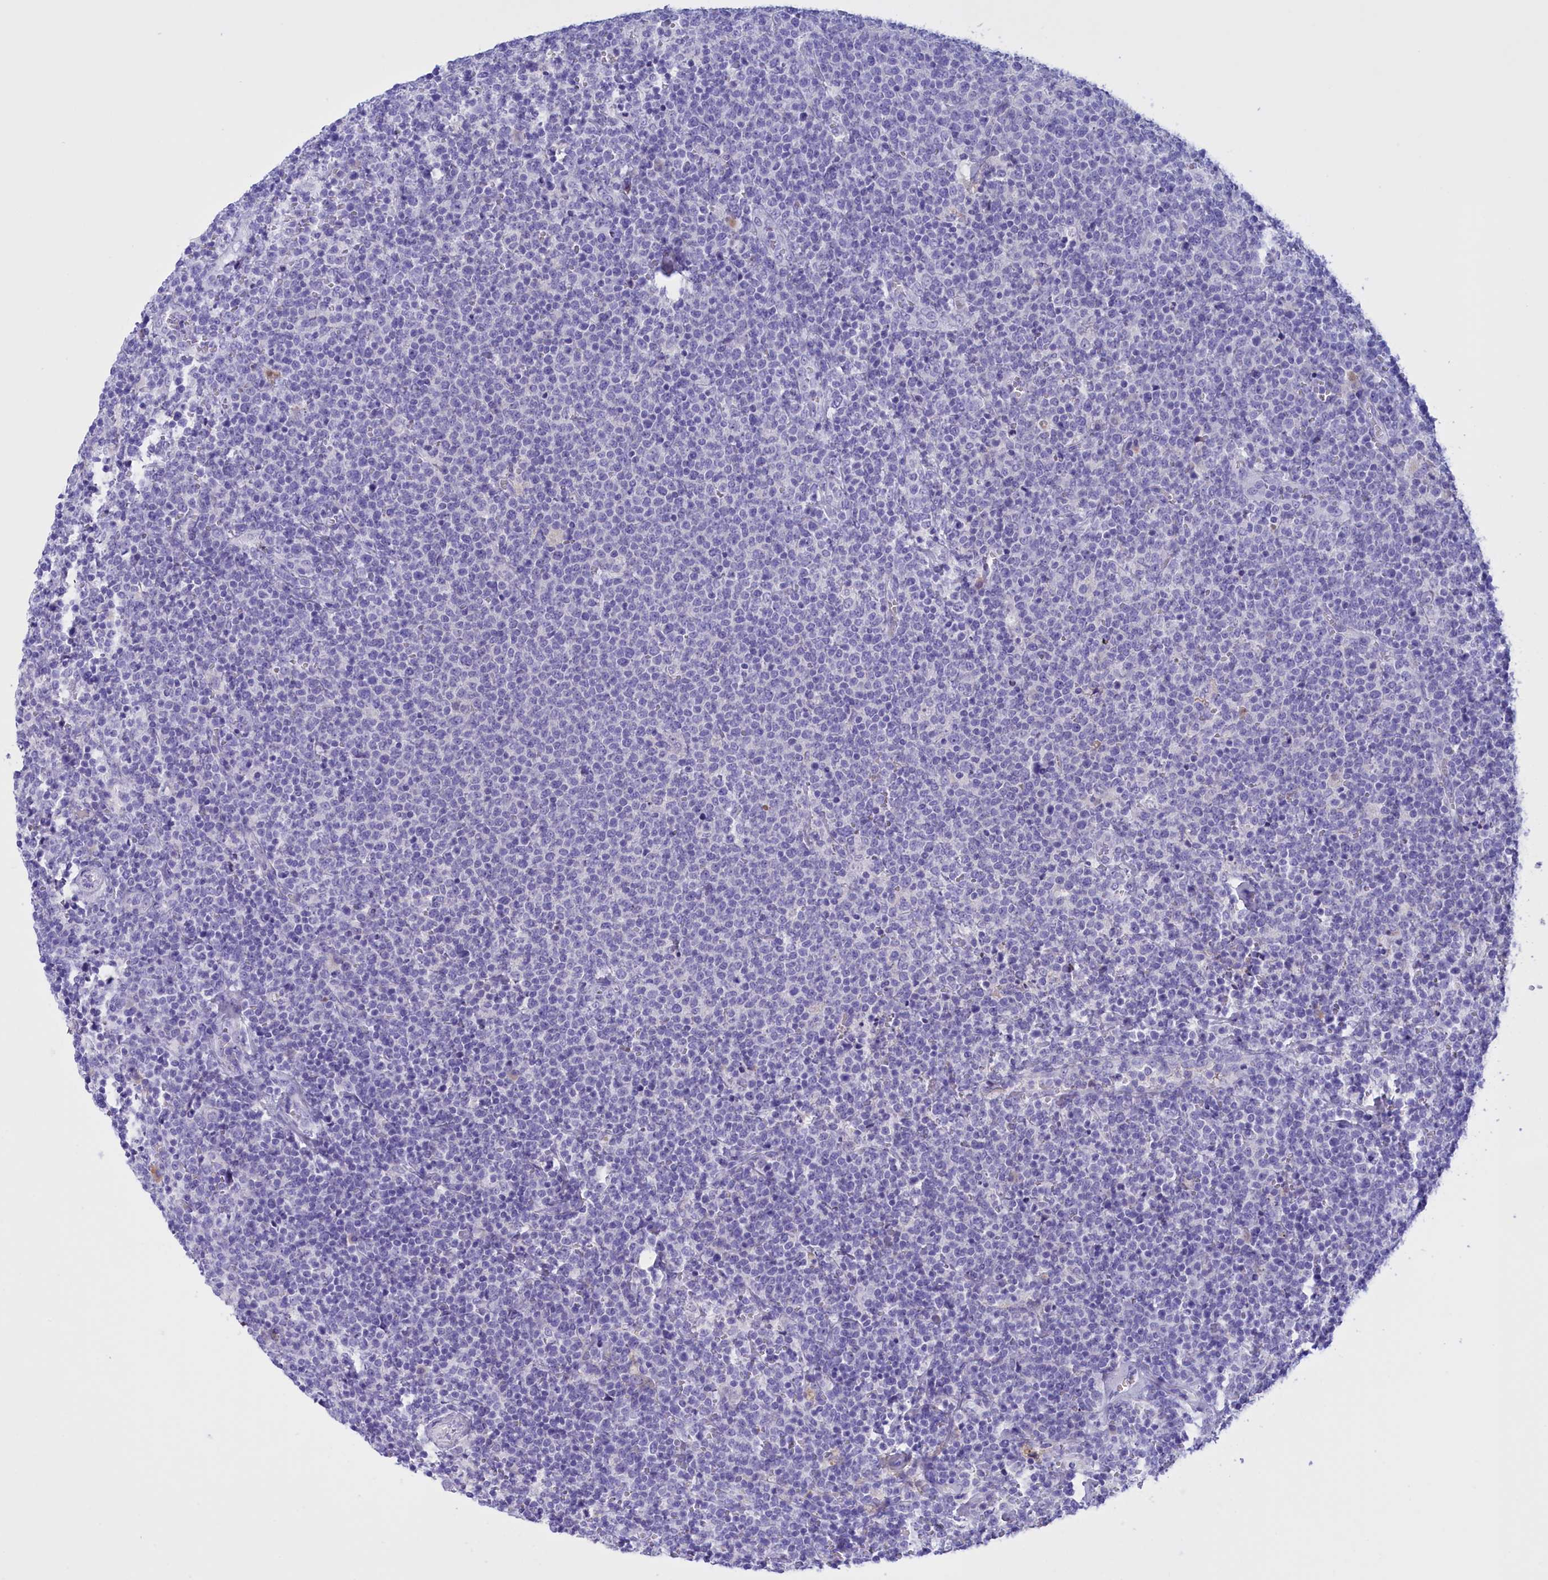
{"staining": {"intensity": "negative", "quantity": "none", "location": "none"}, "tissue": "lymphoma", "cell_type": "Tumor cells", "image_type": "cancer", "snomed": [{"axis": "morphology", "description": "Malignant lymphoma, non-Hodgkin's type, High grade"}, {"axis": "topography", "description": "Lymph node"}], "caption": "Histopathology image shows no protein staining in tumor cells of malignant lymphoma, non-Hodgkin's type (high-grade) tissue. Nuclei are stained in blue.", "gene": "PROK2", "patient": {"sex": "male", "age": 61}}